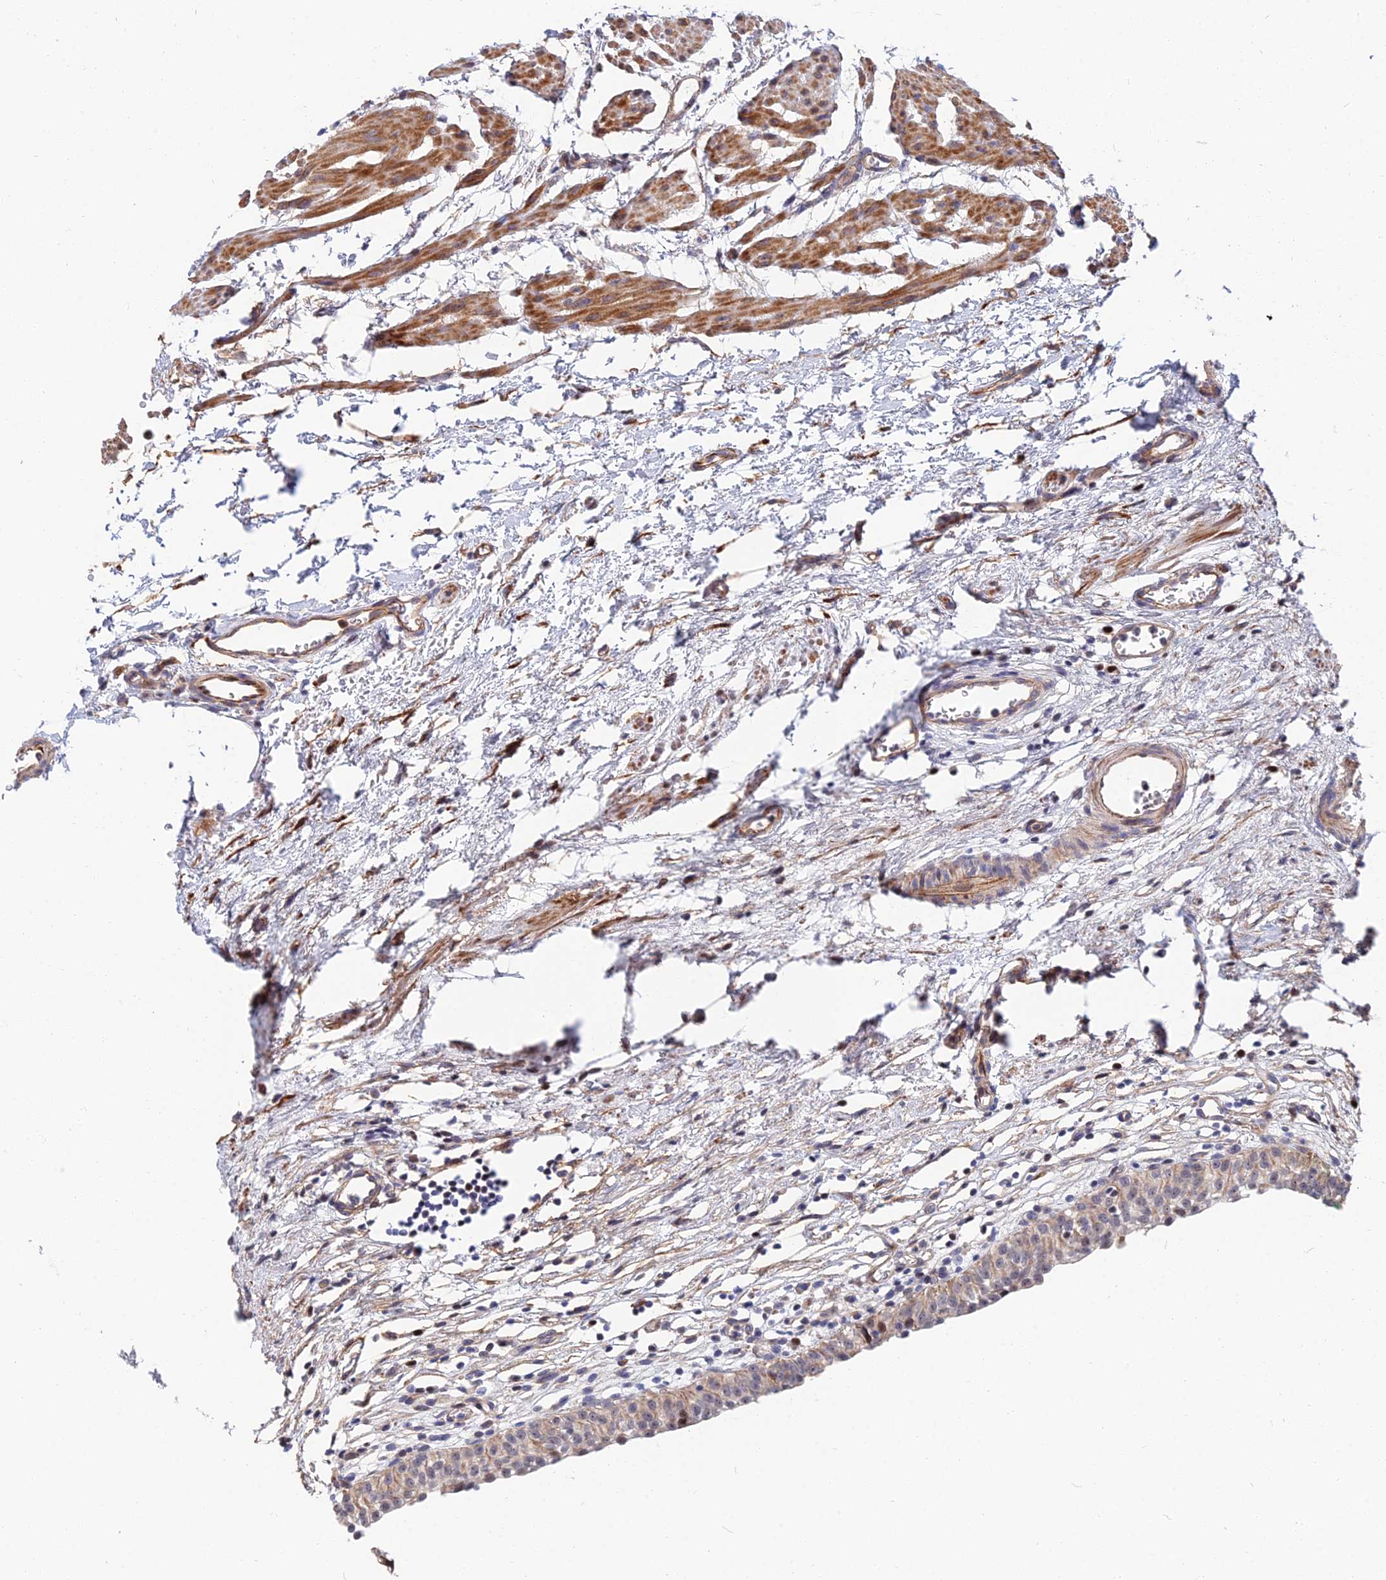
{"staining": {"intensity": "moderate", "quantity": "<25%", "location": "cytoplasmic/membranous"}, "tissue": "urinary bladder", "cell_type": "Urothelial cells", "image_type": "normal", "snomed": [{"axis": "morphology", "description": "Normal tissue, NOS"}, {"axis": "morphology", "description": "Urothelial carcinoma, High grade"}, {"axis": "topography", "description": "Urinary bladder"}], "caption": "Urinary bladder stained with IHC displays moderate cytoplasmic/membranous positivity in about <25% of urothelial cells. The staining was performed using DAB (3,3'-diaminobenzidine), with brown indicating positive protein expression. Nuclei are stained blue with hematoxylin.", "gene": "TRIM43B", "patient": {"sex": "female", "age": 60}}